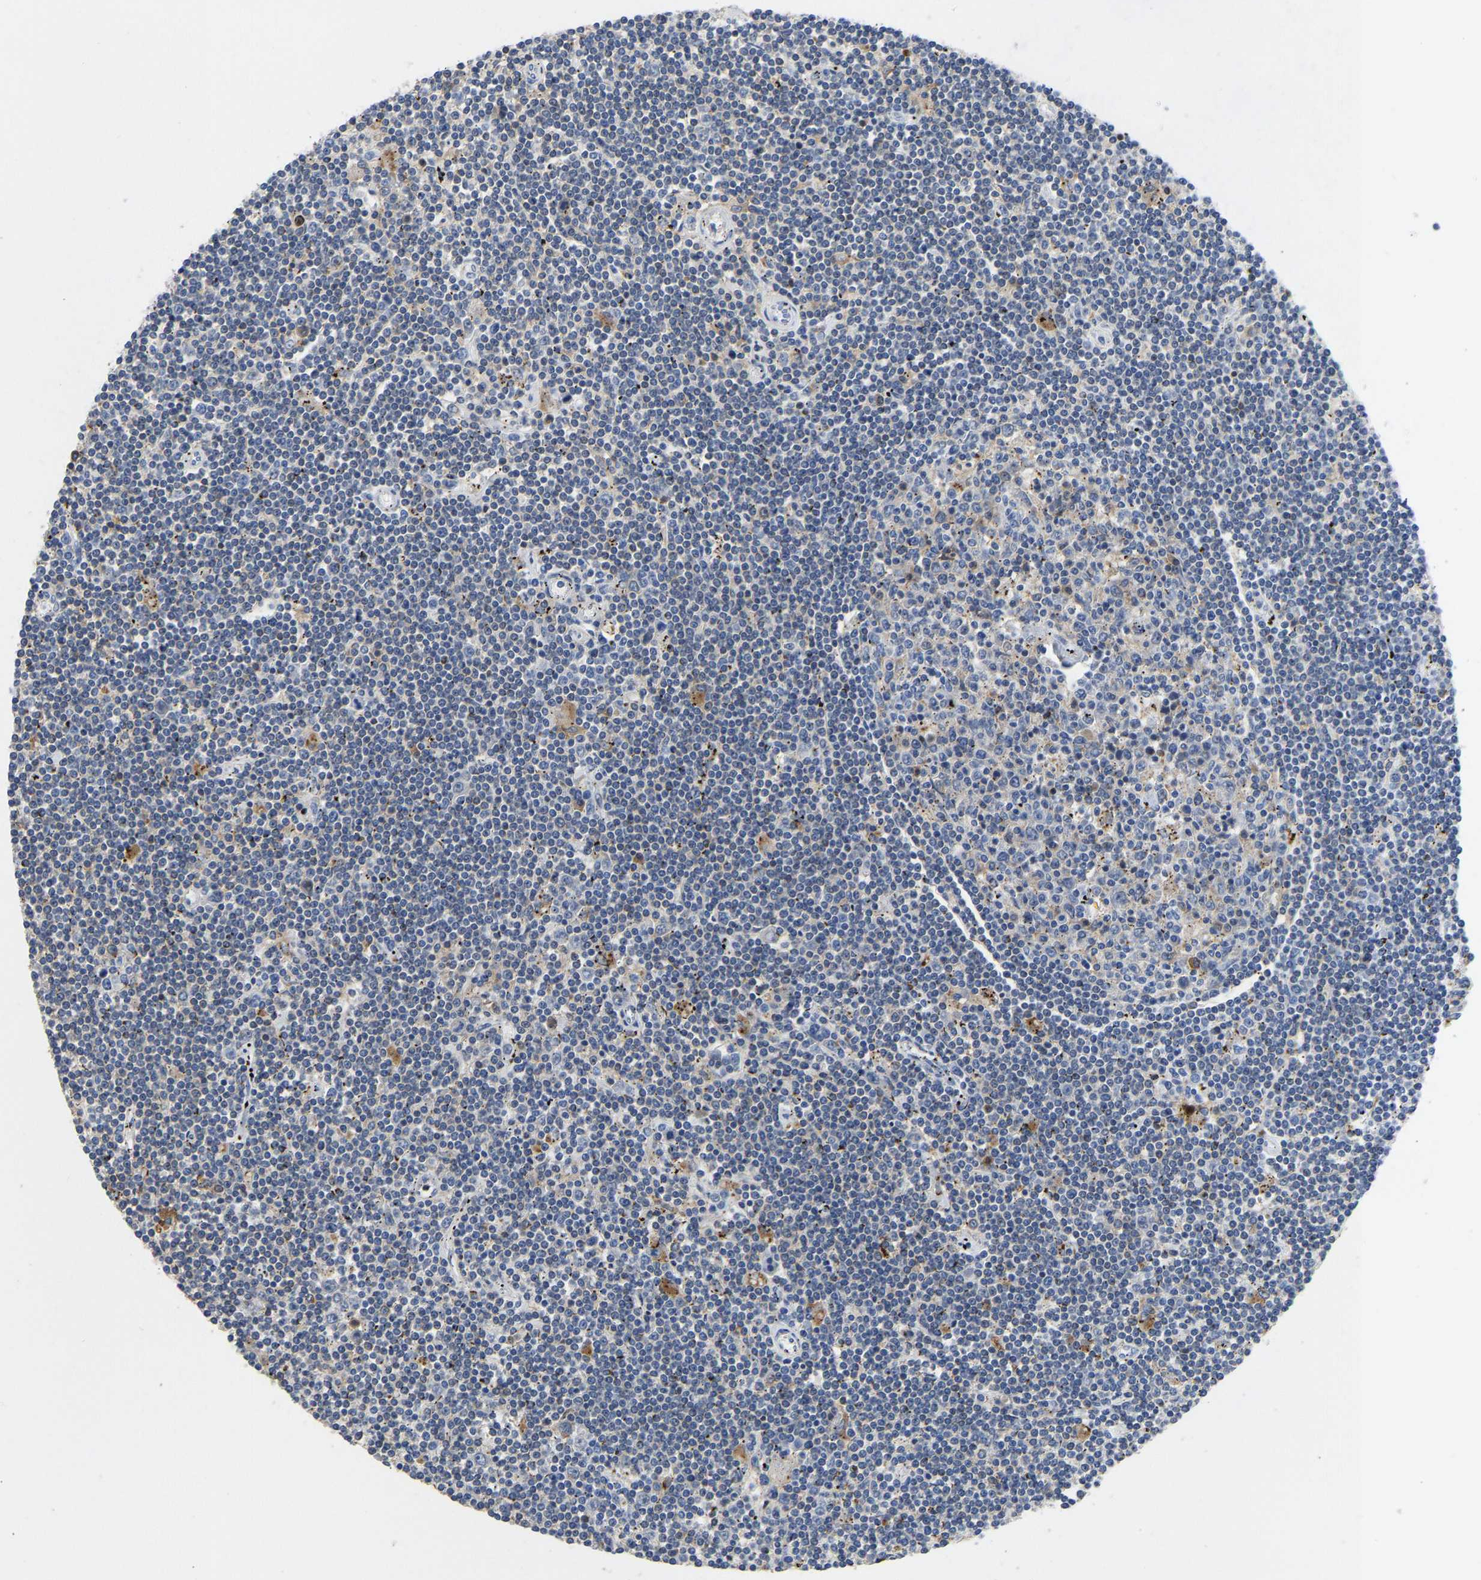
{"staining": {"intensity": "negative", "quantity": "none", "location": "none"}, "tissue": "lymphoma", "cell_type": "Tumor cells", "image_type": "cancer", "snomed": [{"axis": "morphology", "description": "Malignant lymphoma, non-Hodgkin's type, Low grade"}, {"axis": "topography", "description": "Spleen"}], "caption": "This is an immunohistochemistry micrograph of human lymphoma. There is no positivity in tumor cells.", "gene": "FGF18", "patient": {"sex": "male", "age": 76}}